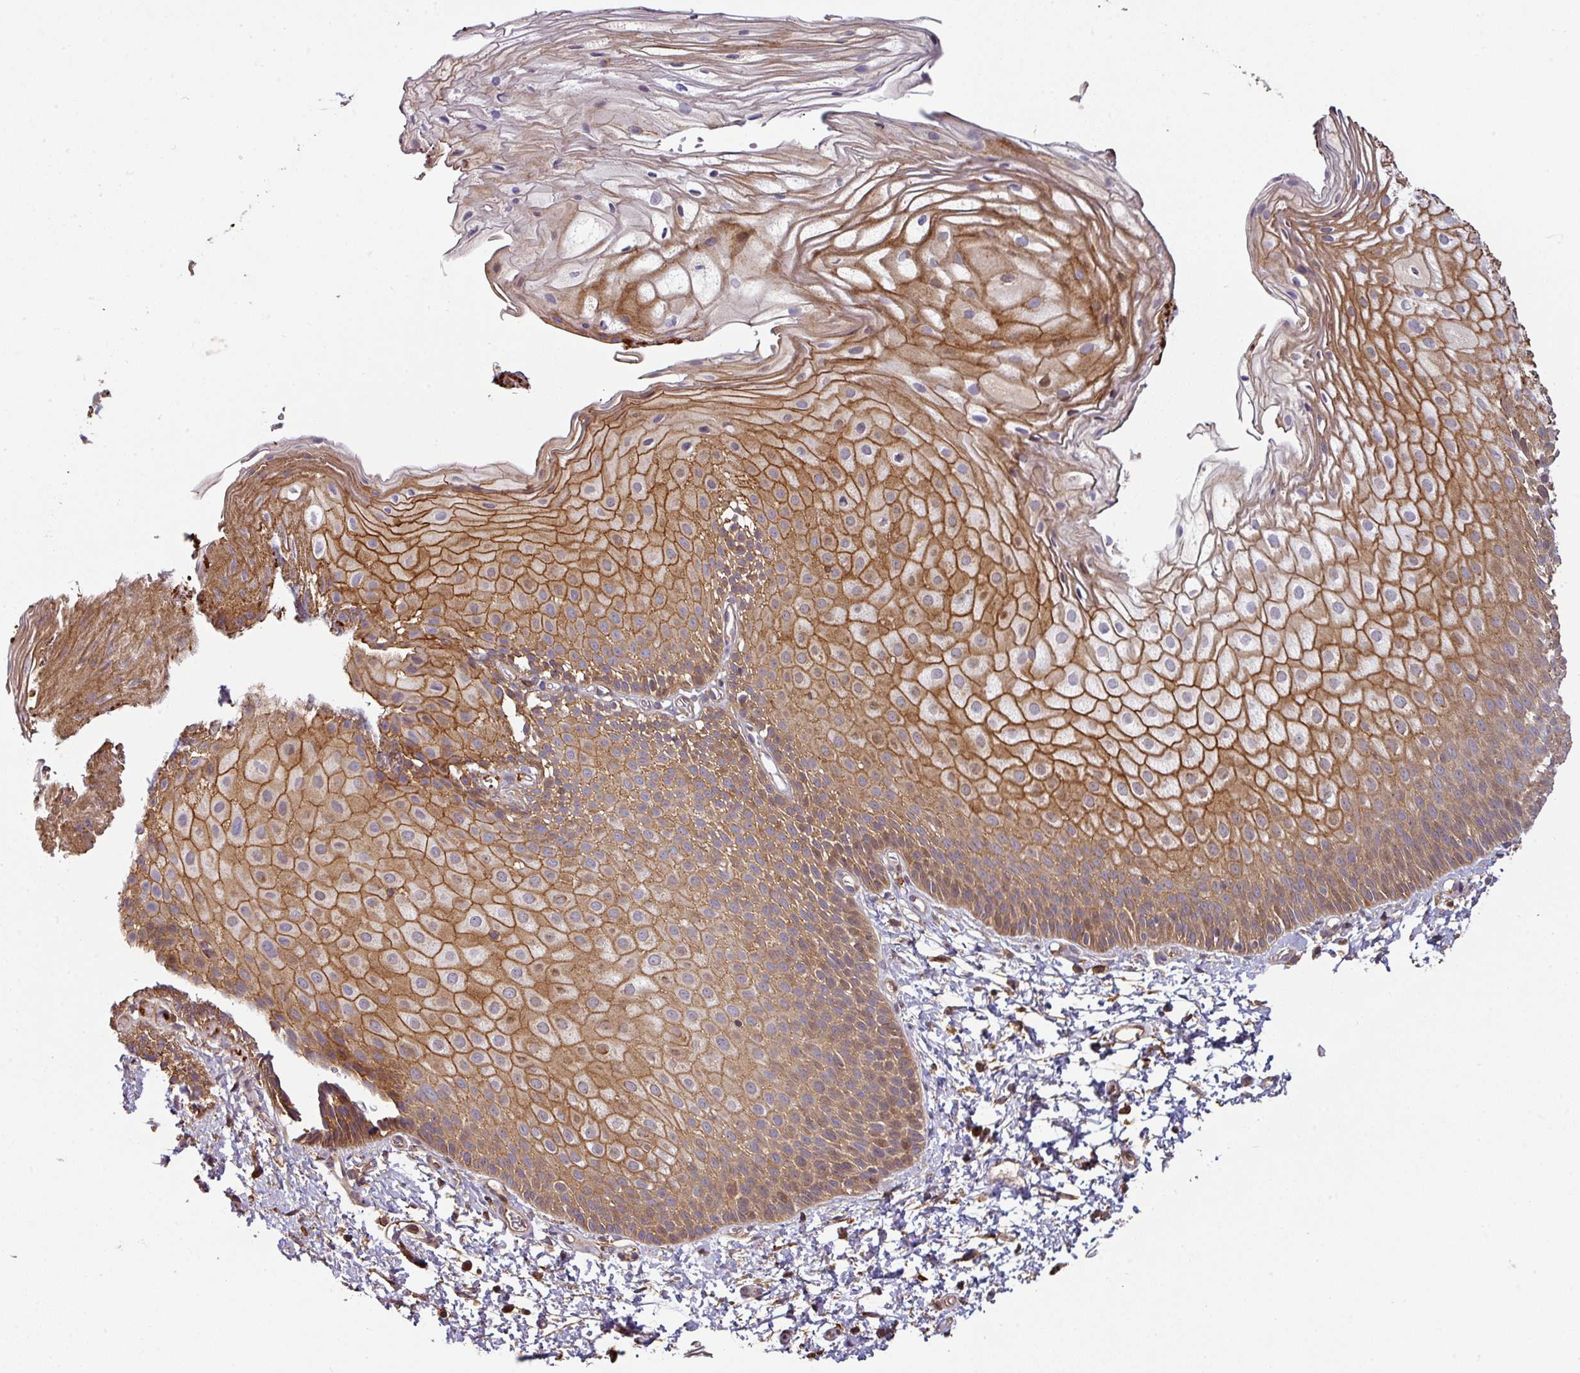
{"staining": {"intensity": "strong", "quantity": ">75%", "location": "cytoplasmic/membranous"}, "tissue": "skin", "cell_type": "Epidermal cells", "image_type": "normal", "snomed": [{"axis": "morphology", "description": "Normal tissue, NOS"}, {"axis": "topography", "description": "Anal"}], "caption": "Human skin stained for a protein (brown) displays strong cytoplasmic/membranous positive expression in approximately >75% of epidermal cells.", "gene": "CASP2", "patient": {"sex": "female", "age": 40}}